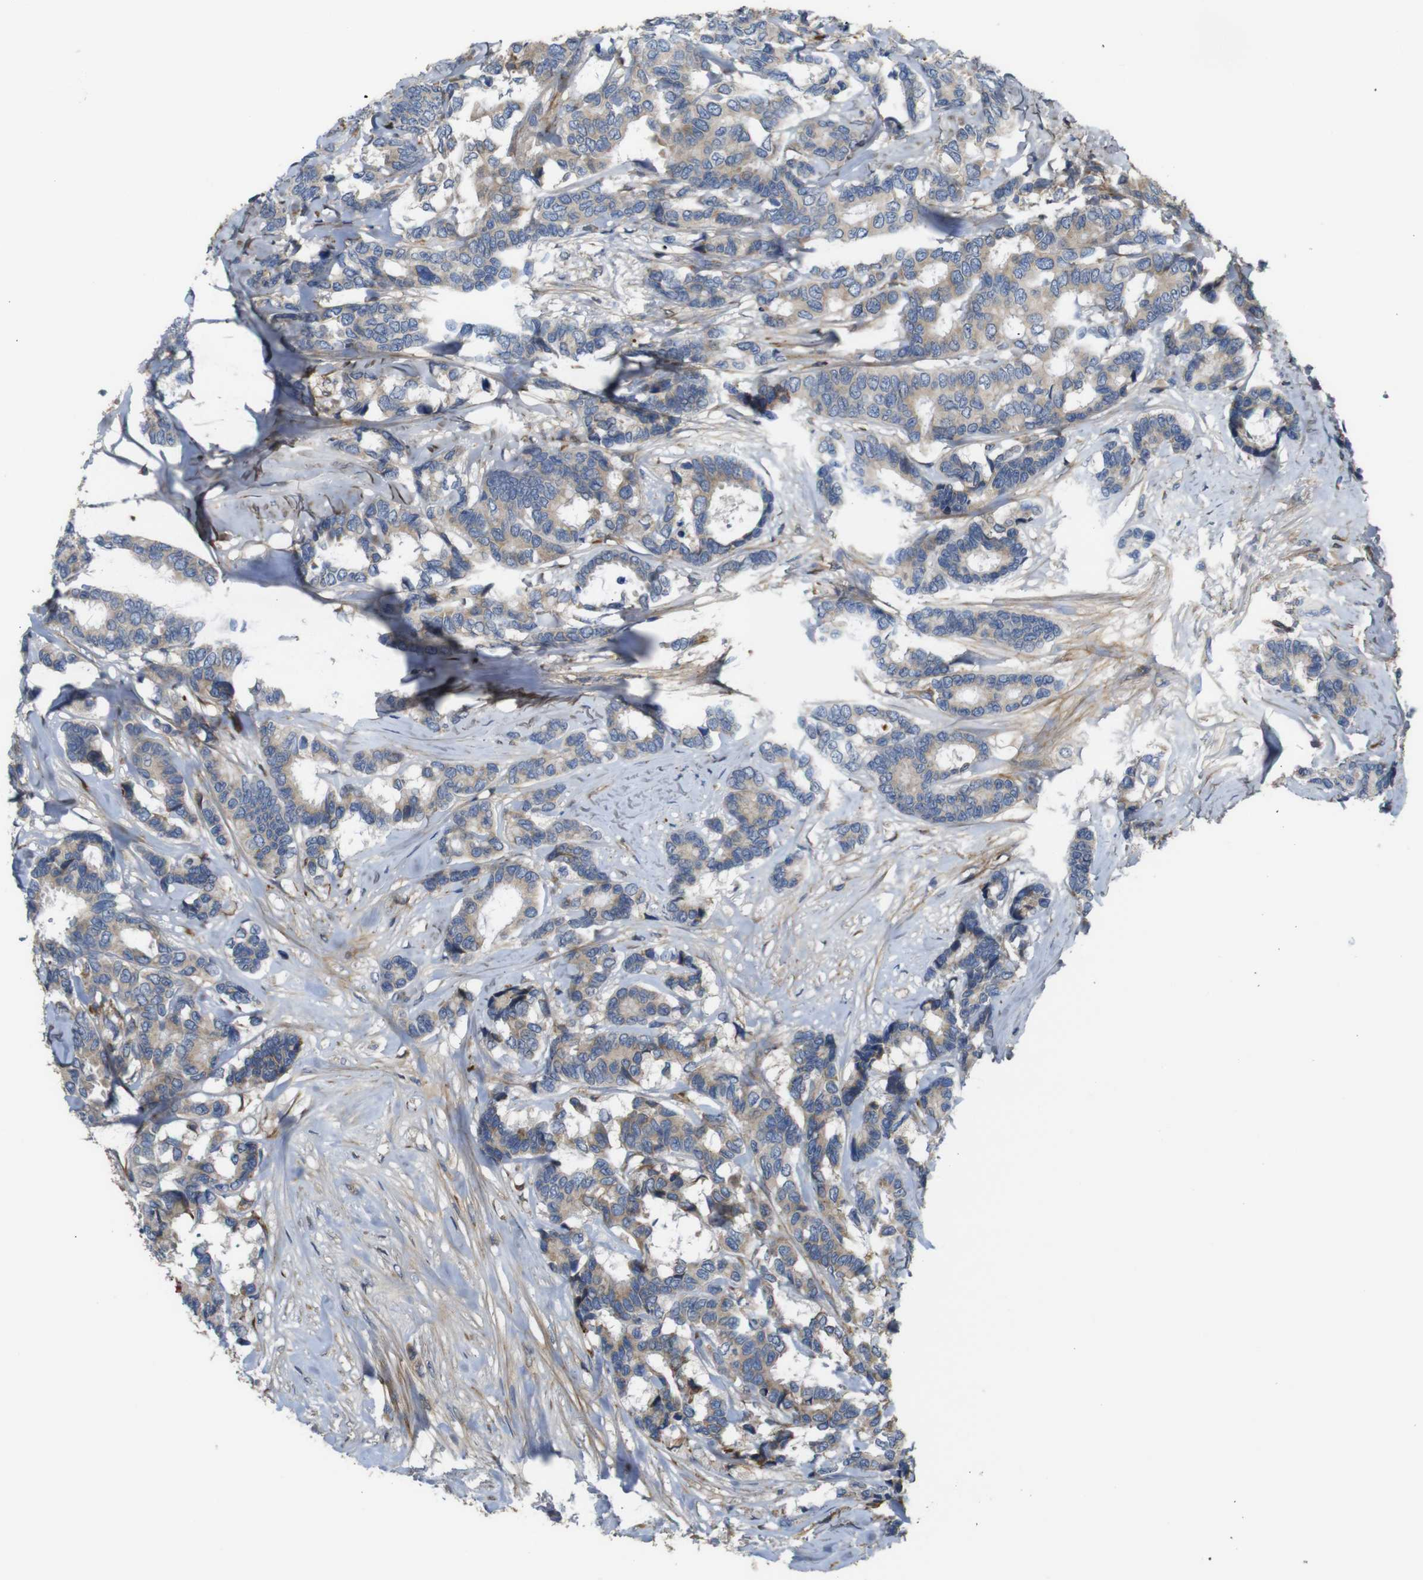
{"staining": {"intensity": "weak", "quantity": ">75%", "location": "cytoplasmic/membranous"}, "tissue": "breast cancer", "cell_type": "Tumor cells", "image_type": "cancer", "snomed": [{"axis": "morphology", "description": "Duct carcinoma"}, {"axis": "topography", "description": "Breast"}], "caption": "Intraductal carcinoma (breast) was stained to show a protein in brown. There is low levels of weak cytoplasmic/membranous staining in approximately >75% of tumor cells.", "gene": "UBE2G2", "patient": {"sex": "female", "age": 87}}